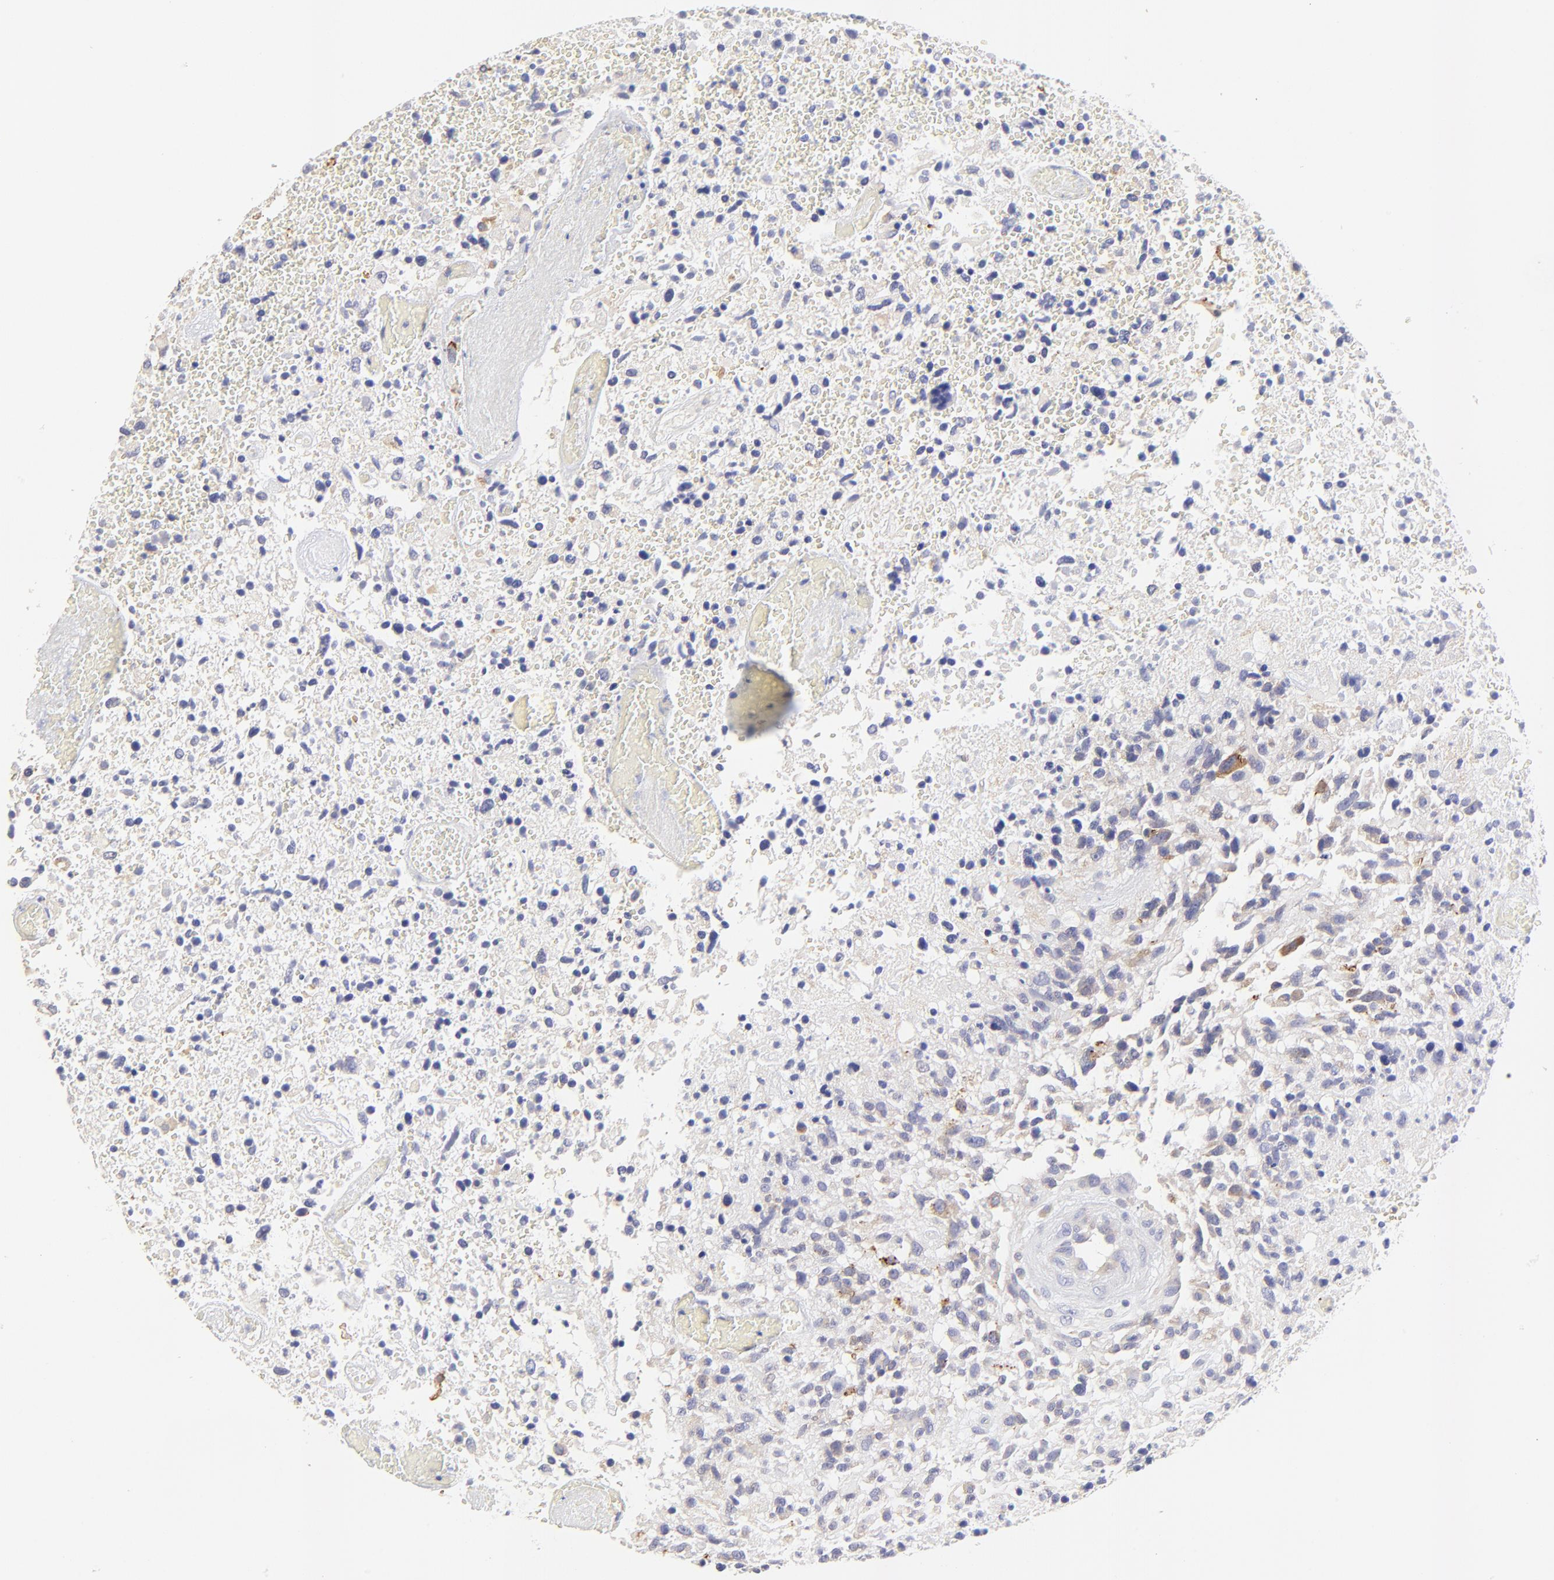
{"staining": {"intensity": "negative", "quantity": "none", "location": "none"}, "tissue": "glioma", "cell_type": "Tumor cells", "image_type": "cancer", "snomed": [{"axis": "morphology", "description": "Glioma, malignant, High grade"}, {"axis": "topography", "description": "Brain"}], "caption": "Immunohistochemistry micrograph of neoplastic tissue: human malignant glioma (high-grade) stained with DAB (3,3'-diaminobenzidine) reveals no significant protein expression in tumor cells.", "gene": "LHFPL1", "patient": {"sex": "male", "age": 72}}